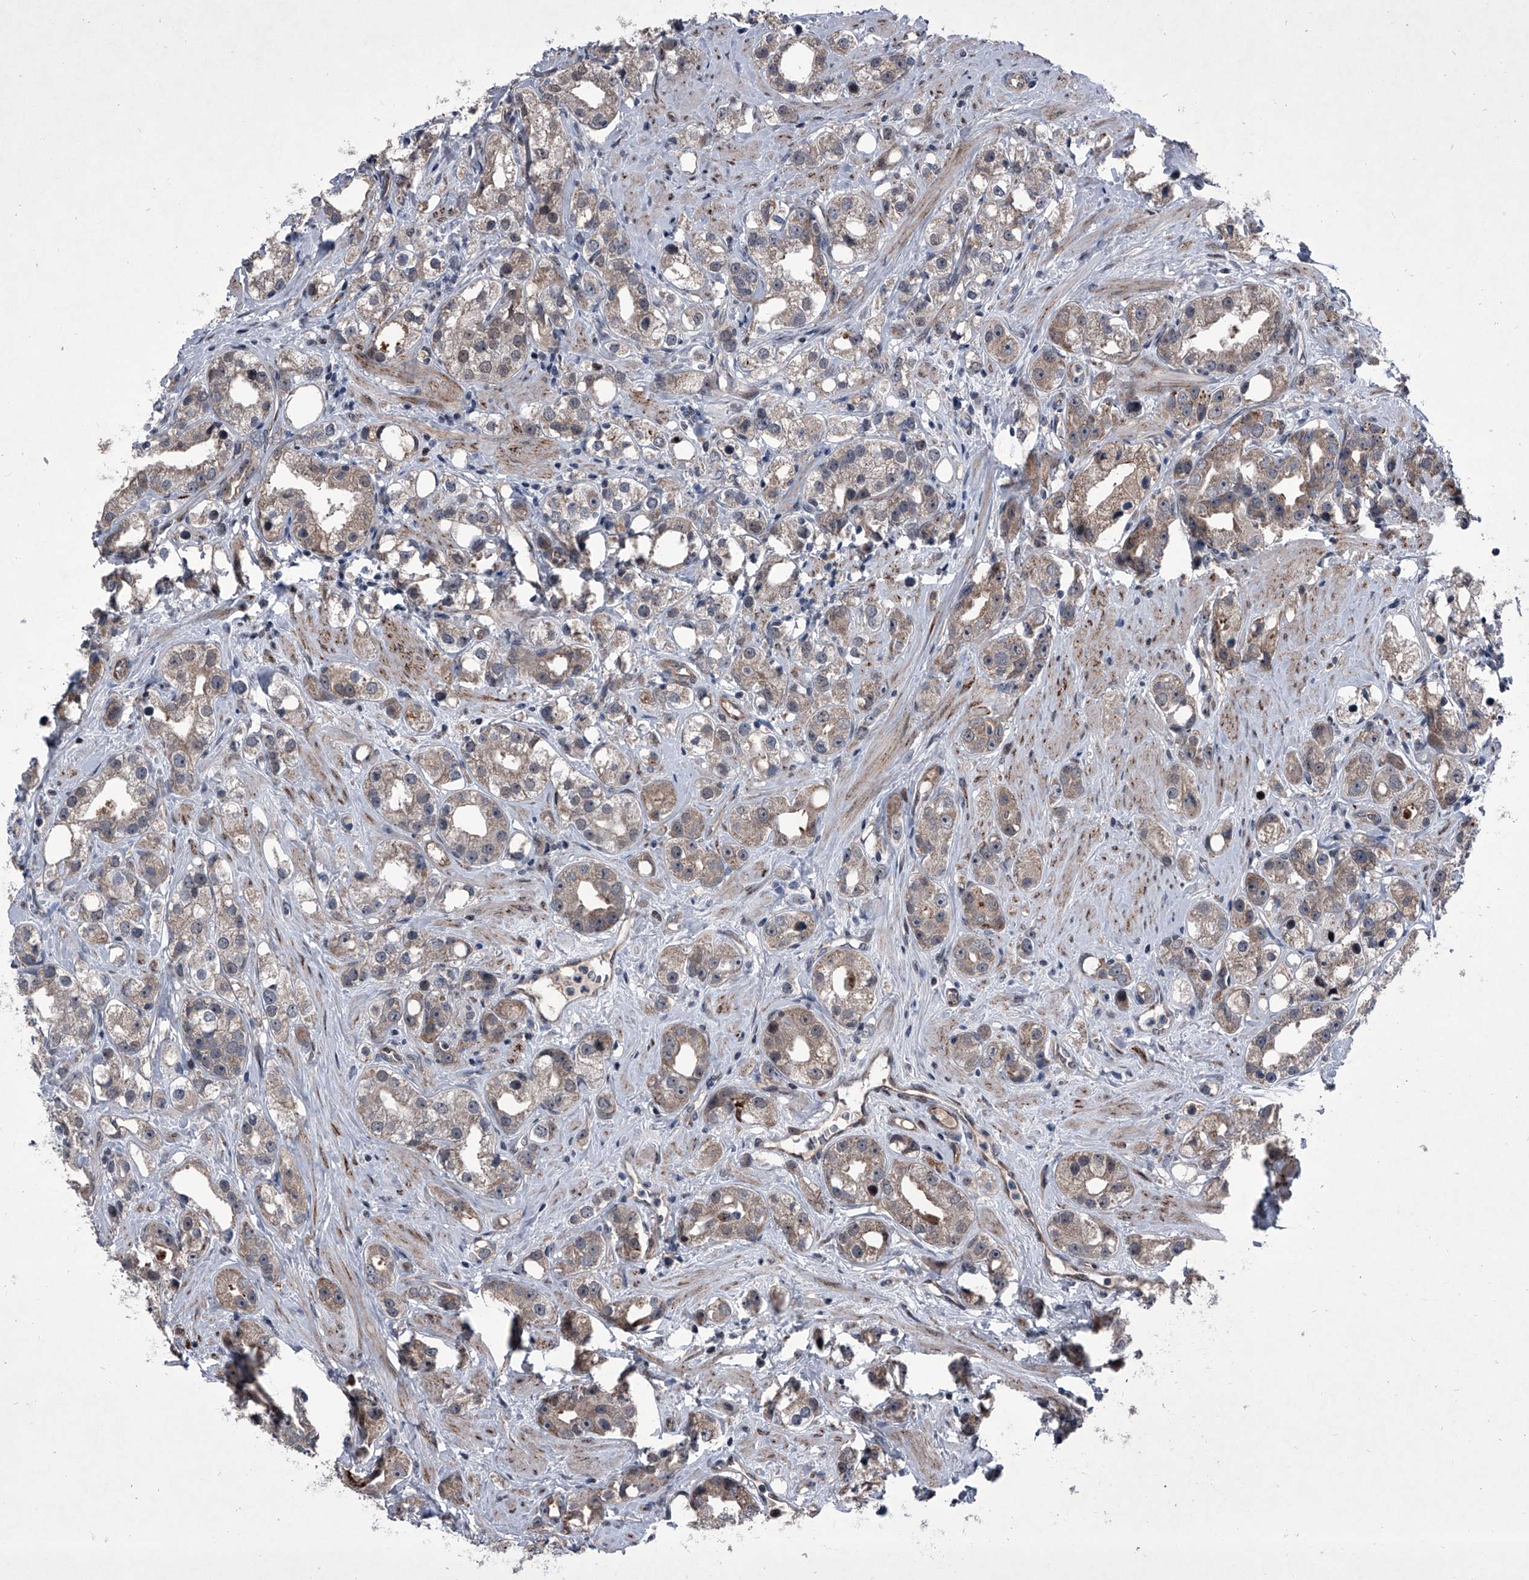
{"staining": {"intensity": "weak", "quantity": ">75%", "location": "cytoplasmic/membranous"}, "tissue": "prostate cancer", "cell_type": "Tumor cells", "image_type": "cancer", "snomed": [{"axis": "morphology", "description": "Adenocarcinoma, NOS"}, {"axis": "topography", "description": "Prostate"}], "caption": "Immunohistochemical staining of human prostate cancer demonstrates weak cytoplasmic/membranous protein positivity in approximately >75% of tumor cells. Immunohistochemistry stains the protein in brown and the nuclei are stained blue.", "gene": "ELK4", "patient": {"sex": "male", "age": 79}}